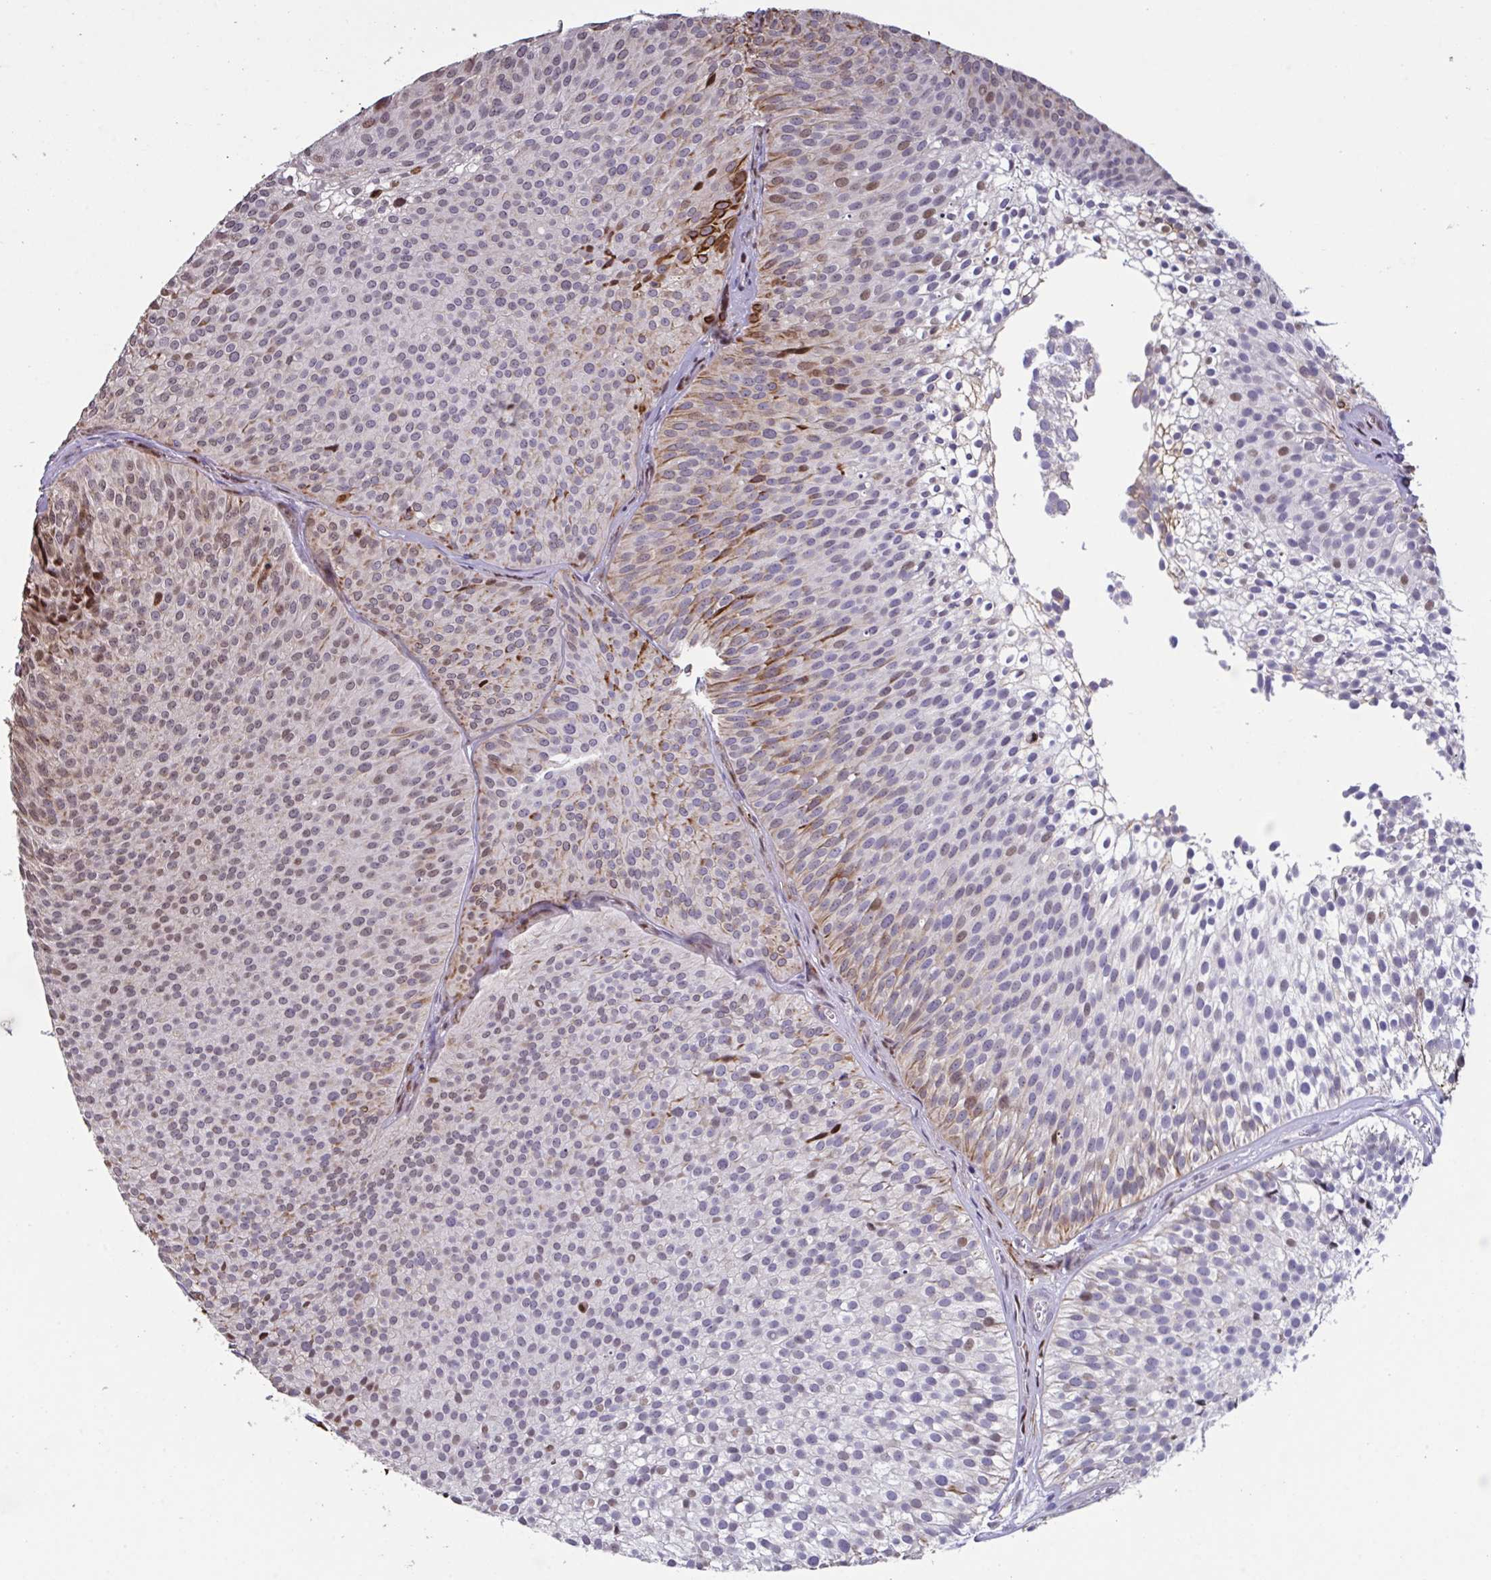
{"staining": {"intensity": "moderate", "quantity": "25%-75%", "location": "cytoplasmic/membranous,nuclear"}, "tissue": "urothelial cancer", "cell_type": "Tumor cells", "image_type": "cancer", "snomed": [{"axis": "morphology", "description": "Urothelial carcinoma, Low grade"}, {"axis": "topography", "description": "Urinary bladder"}], "caption": "Urothelial cancer was stained to show a protein in brown. There is medium levels of moderate cytoplasmic/membranous and nuclear expression in about 25%-75% of tumor cells.", "gene": "PELI2", "patient": {"sex": "male", "age": 91}}